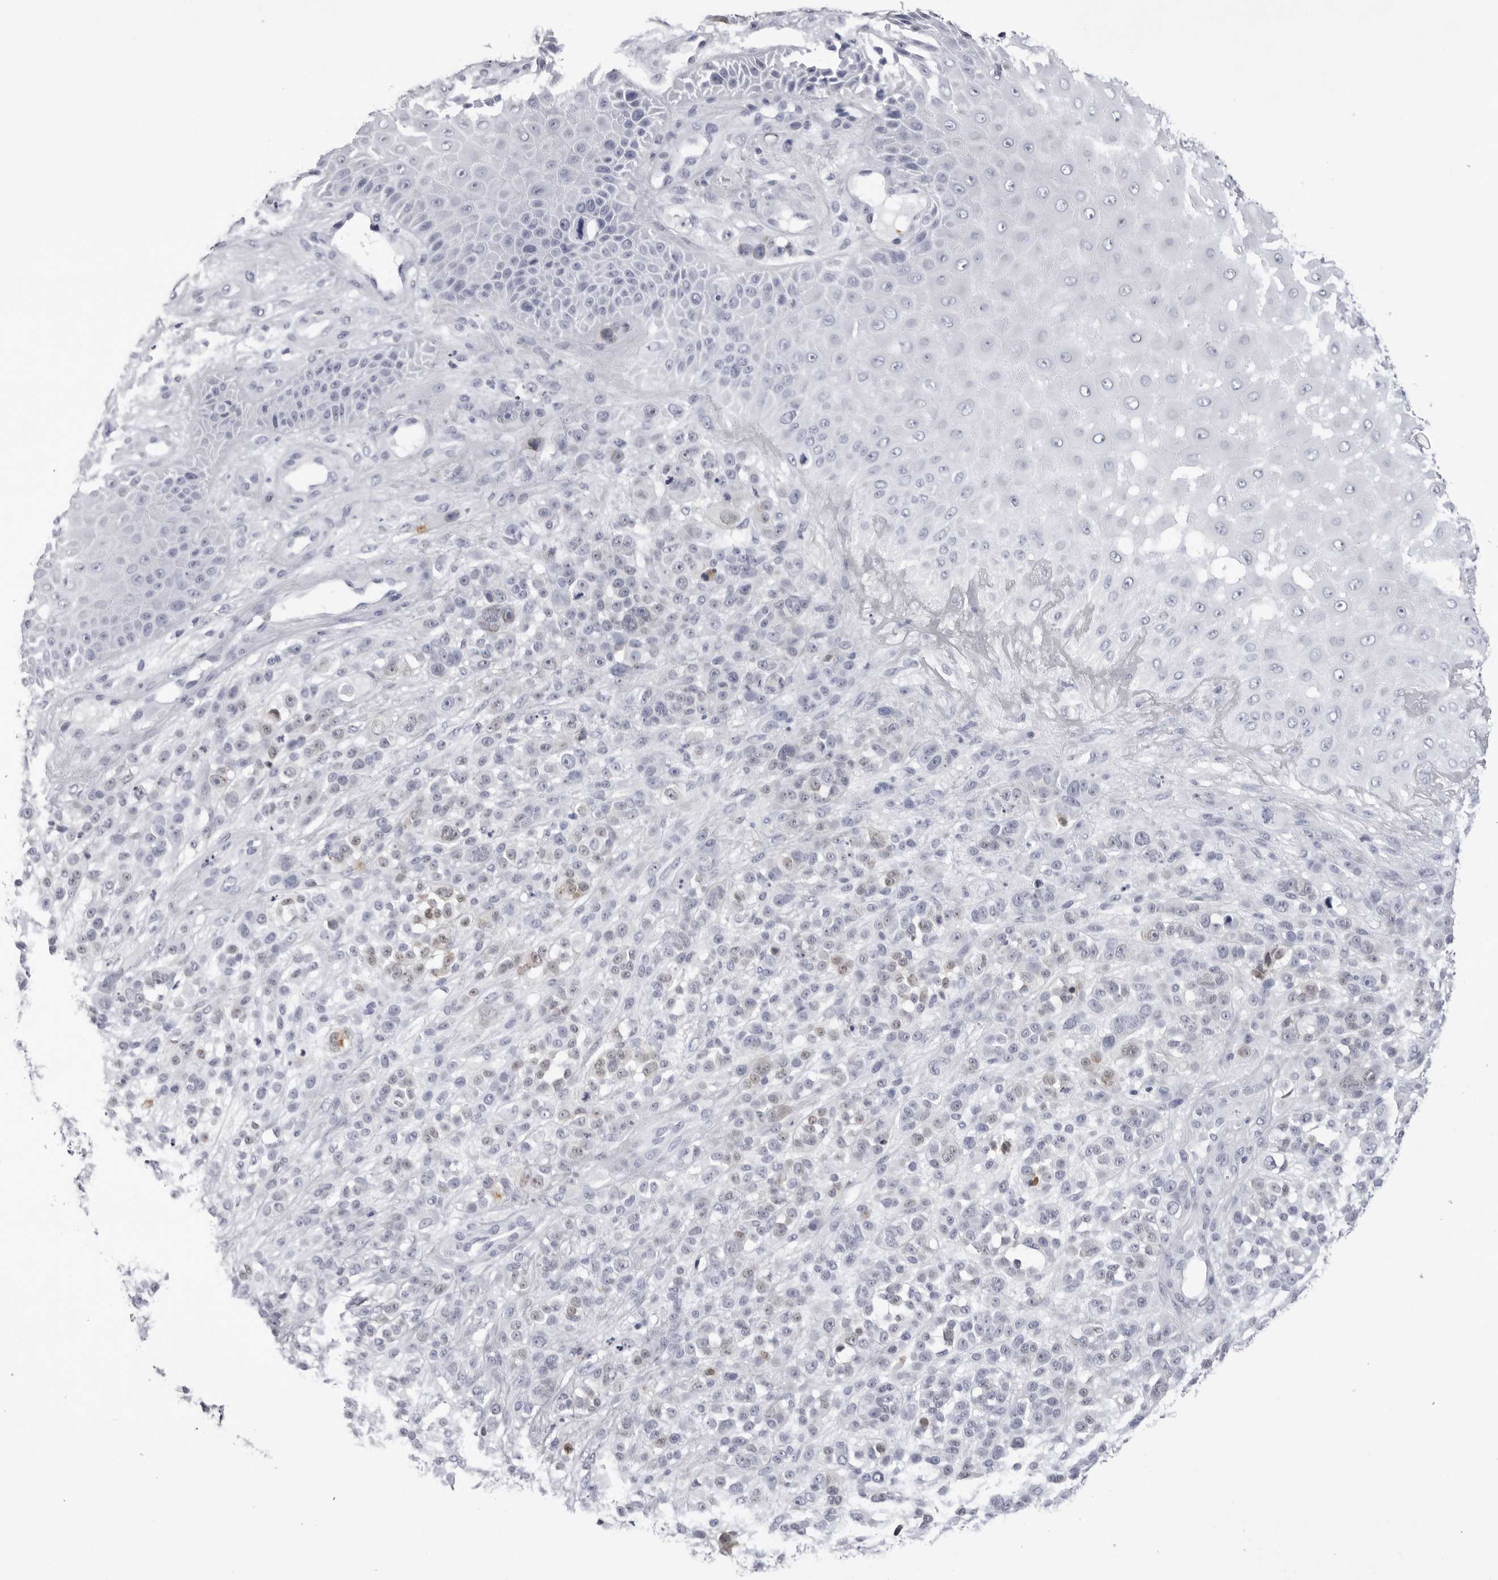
{"staining": {"intensity": "negative", "quantity": "none", "location": "none"}, "tissue": "melanoma", "cell_type": "Tumor cells", "image_type": "cancer", "snomed": [{"axis": "morphology", "description": "Malignant melanoma, NOS"}, {"axis": "topography", "description": "Skin"}], "caption": "Immunohistochemistry histopathology image of malignant melanoma stained for a protein (brown), which displays no expression in tumor cells.", "gene": "TMOD4", "patient": {"sex": "female", "age": 55}}